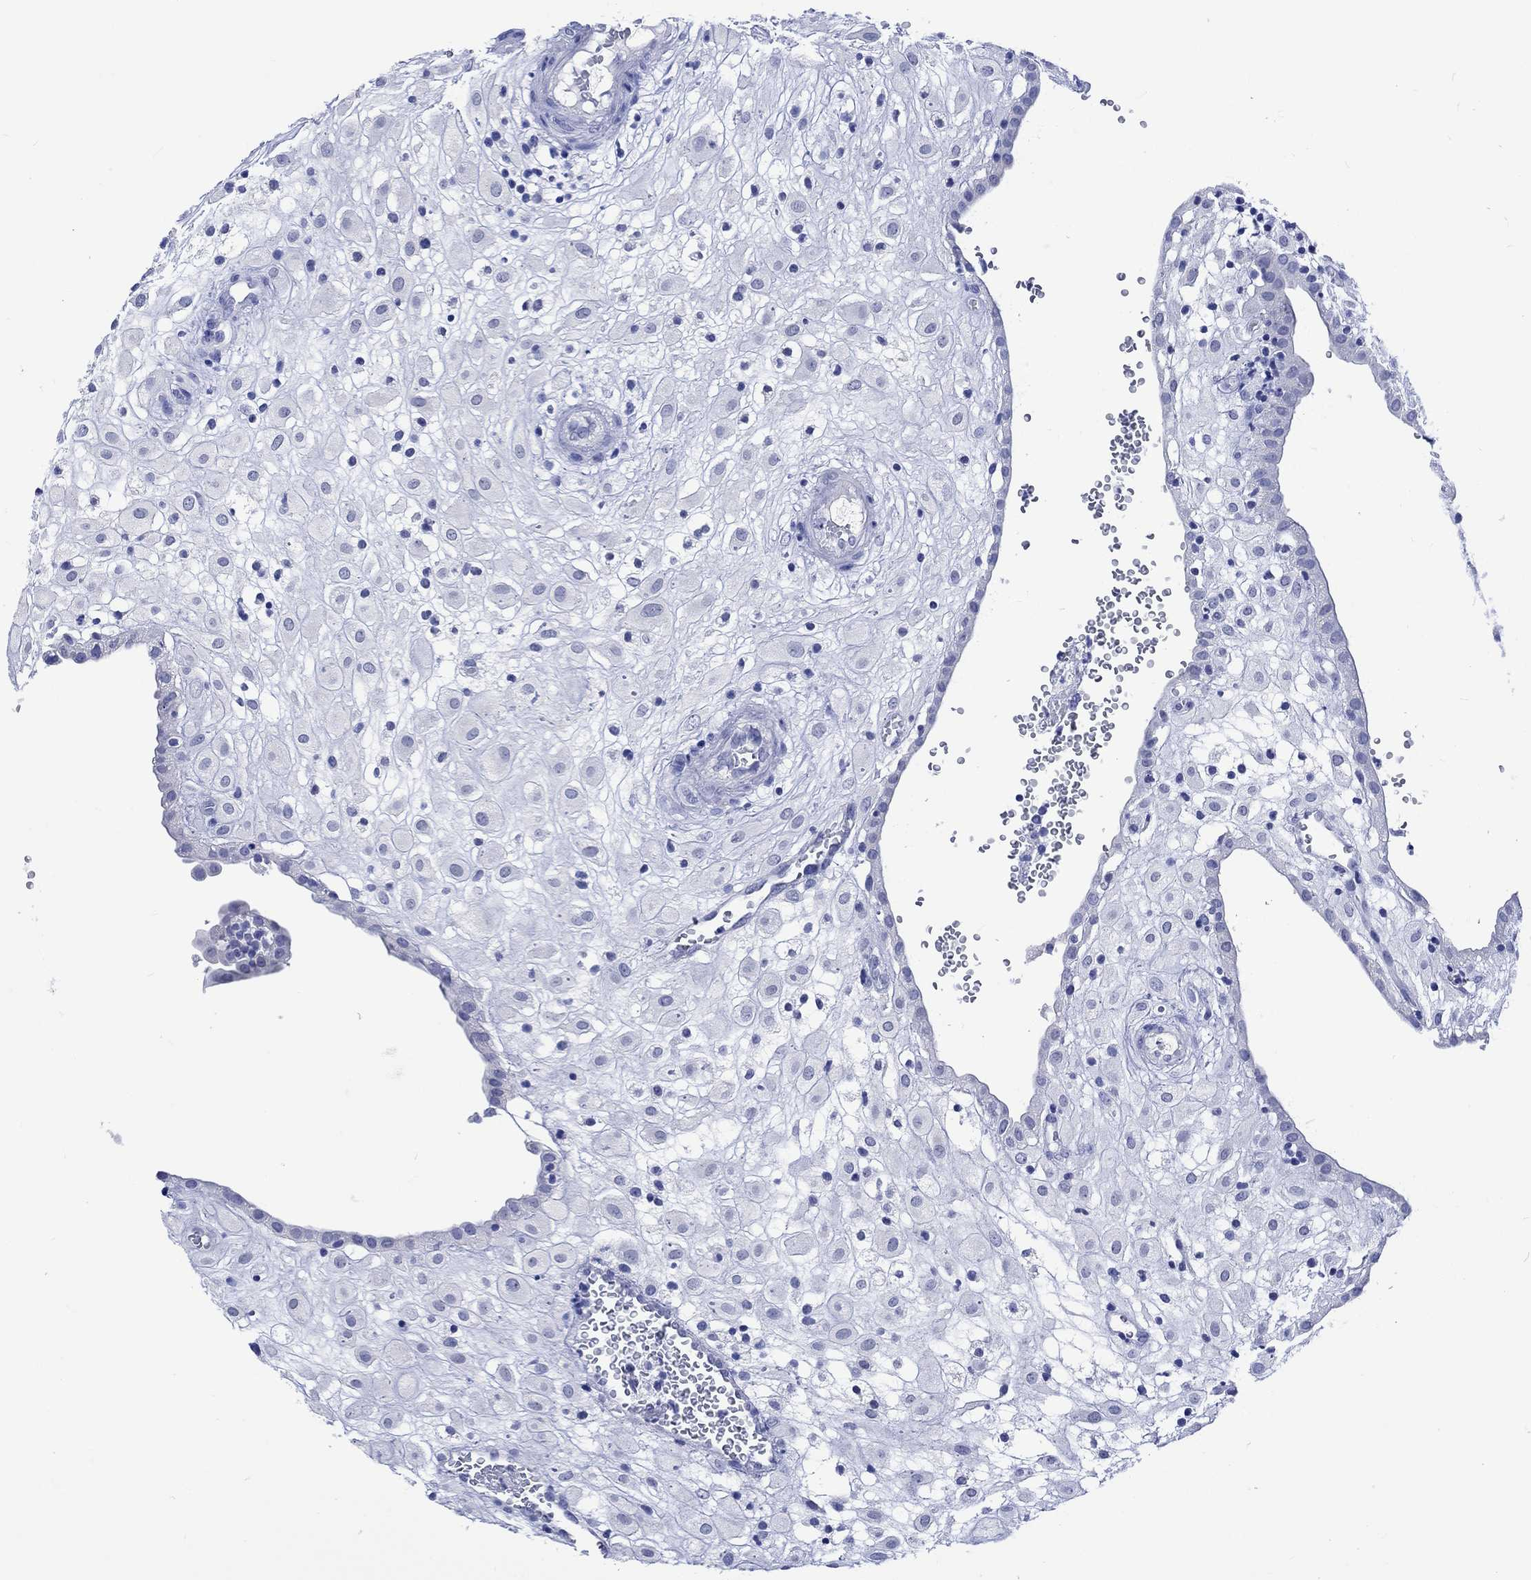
{"staining": {"intensity": "negative", "quantity": "none", "location": "none"}, "tissue": "placenta", "cell_type": "Decidual cells", "image_type": "normal", "snomed": [{"axis": "morphology", "description": "Normal tissue, NOS"}, {"axis": "topography", "description": "Placenta"}], "caption": "IHC of benign human placenta exhibits no expression in decidual cells.", "gene": "KLHL33", "patient": {"sex": "female", "age": 24}}